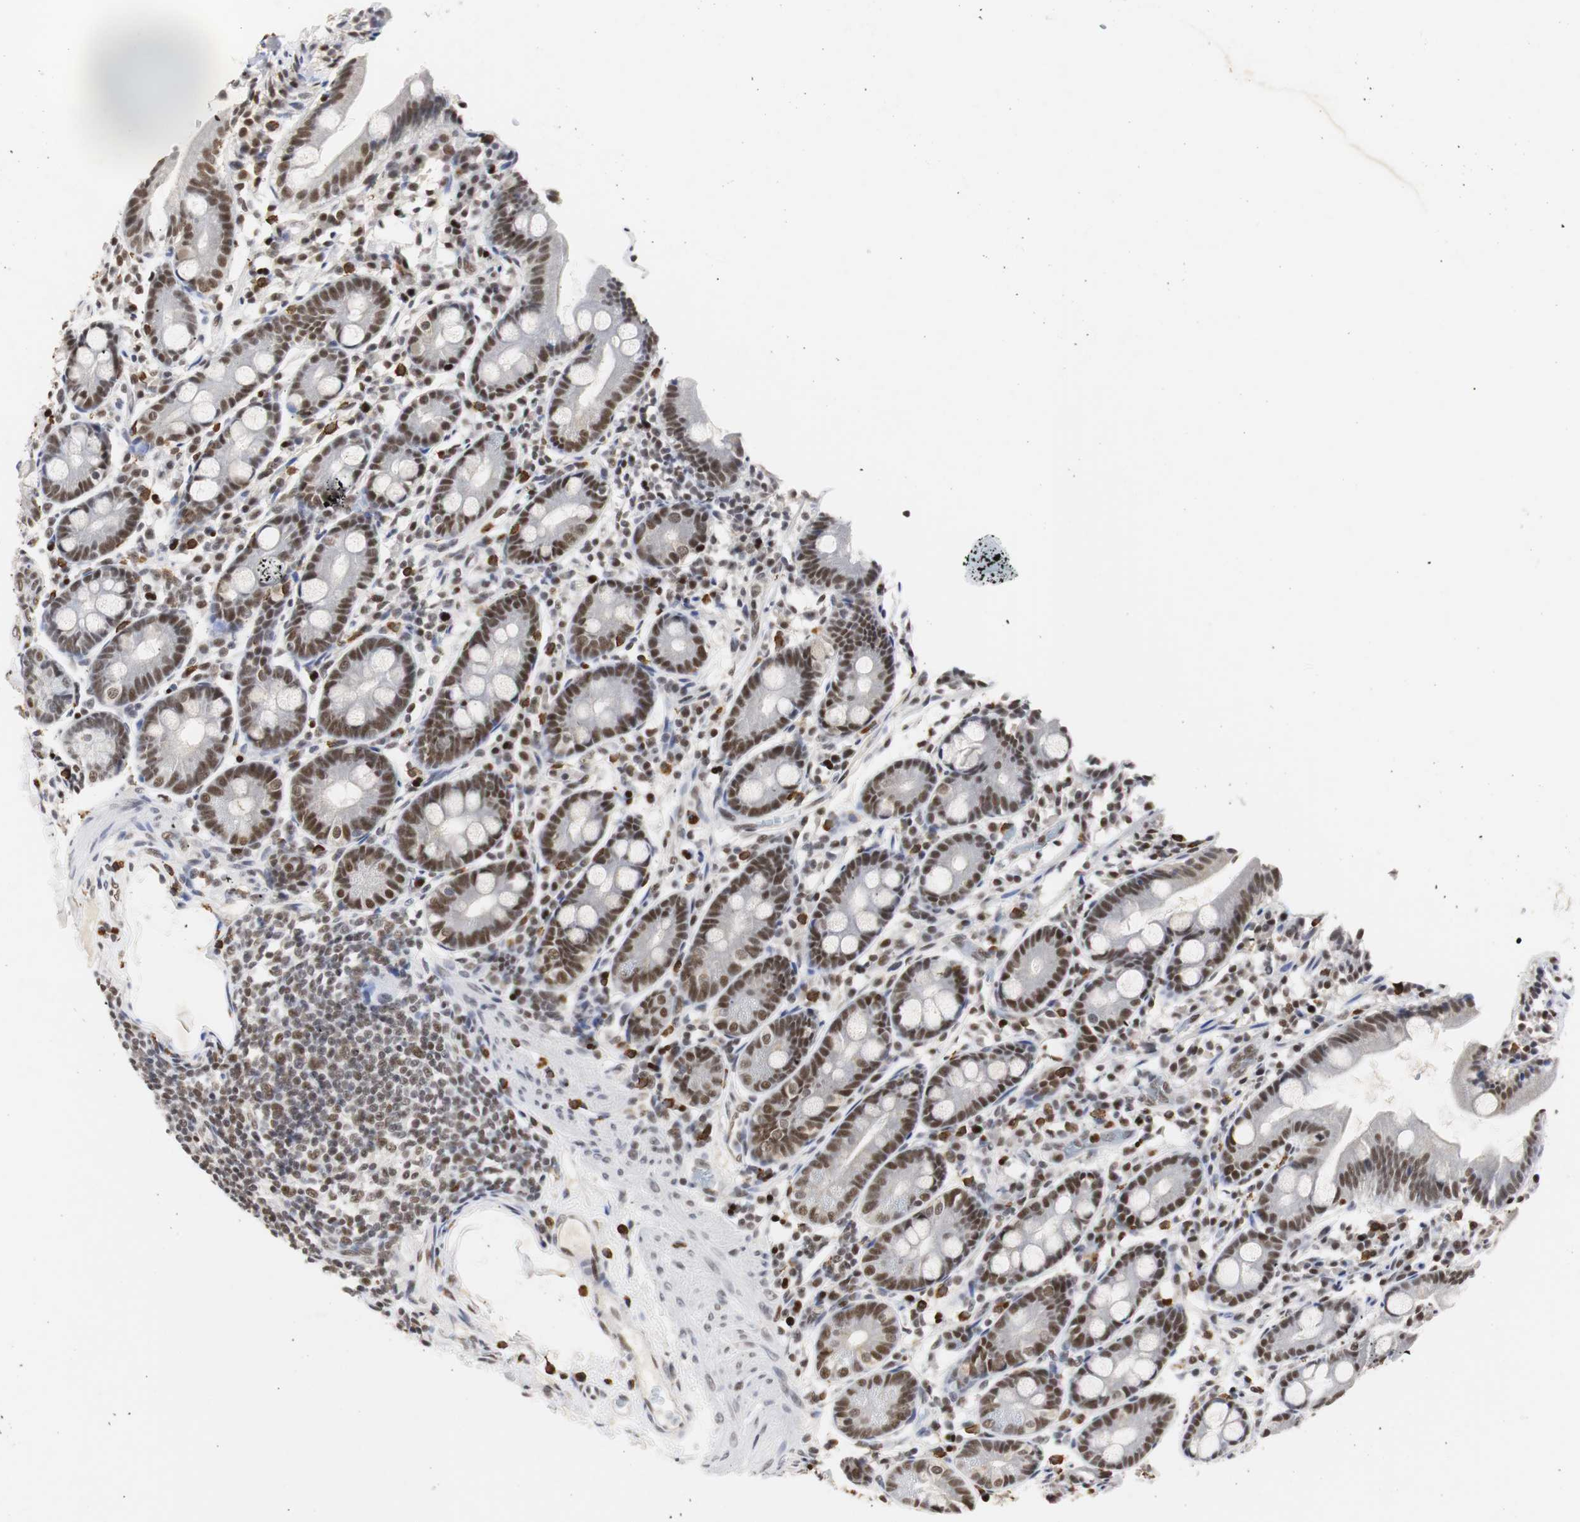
{"staining": {"intensity": "strong", "quantity": ">75%", "location": "nuclear"}, "tissue": "duodenum", "cell_type": "Glandular cells", "image_type": "normal", "snomed": [{"axis": "morphology", "description": "Normal tissue, NOS"}, {"axis": "topography", "description": "Duodenum"}], "caption": "Immunohistochemistry (IHC) of benign human duodenum shows high levels of strong nuclear staining in about >75% of glandular cells.", "gene": "ZFC3H1", "patient": {"sex": "male", "age": 50}}